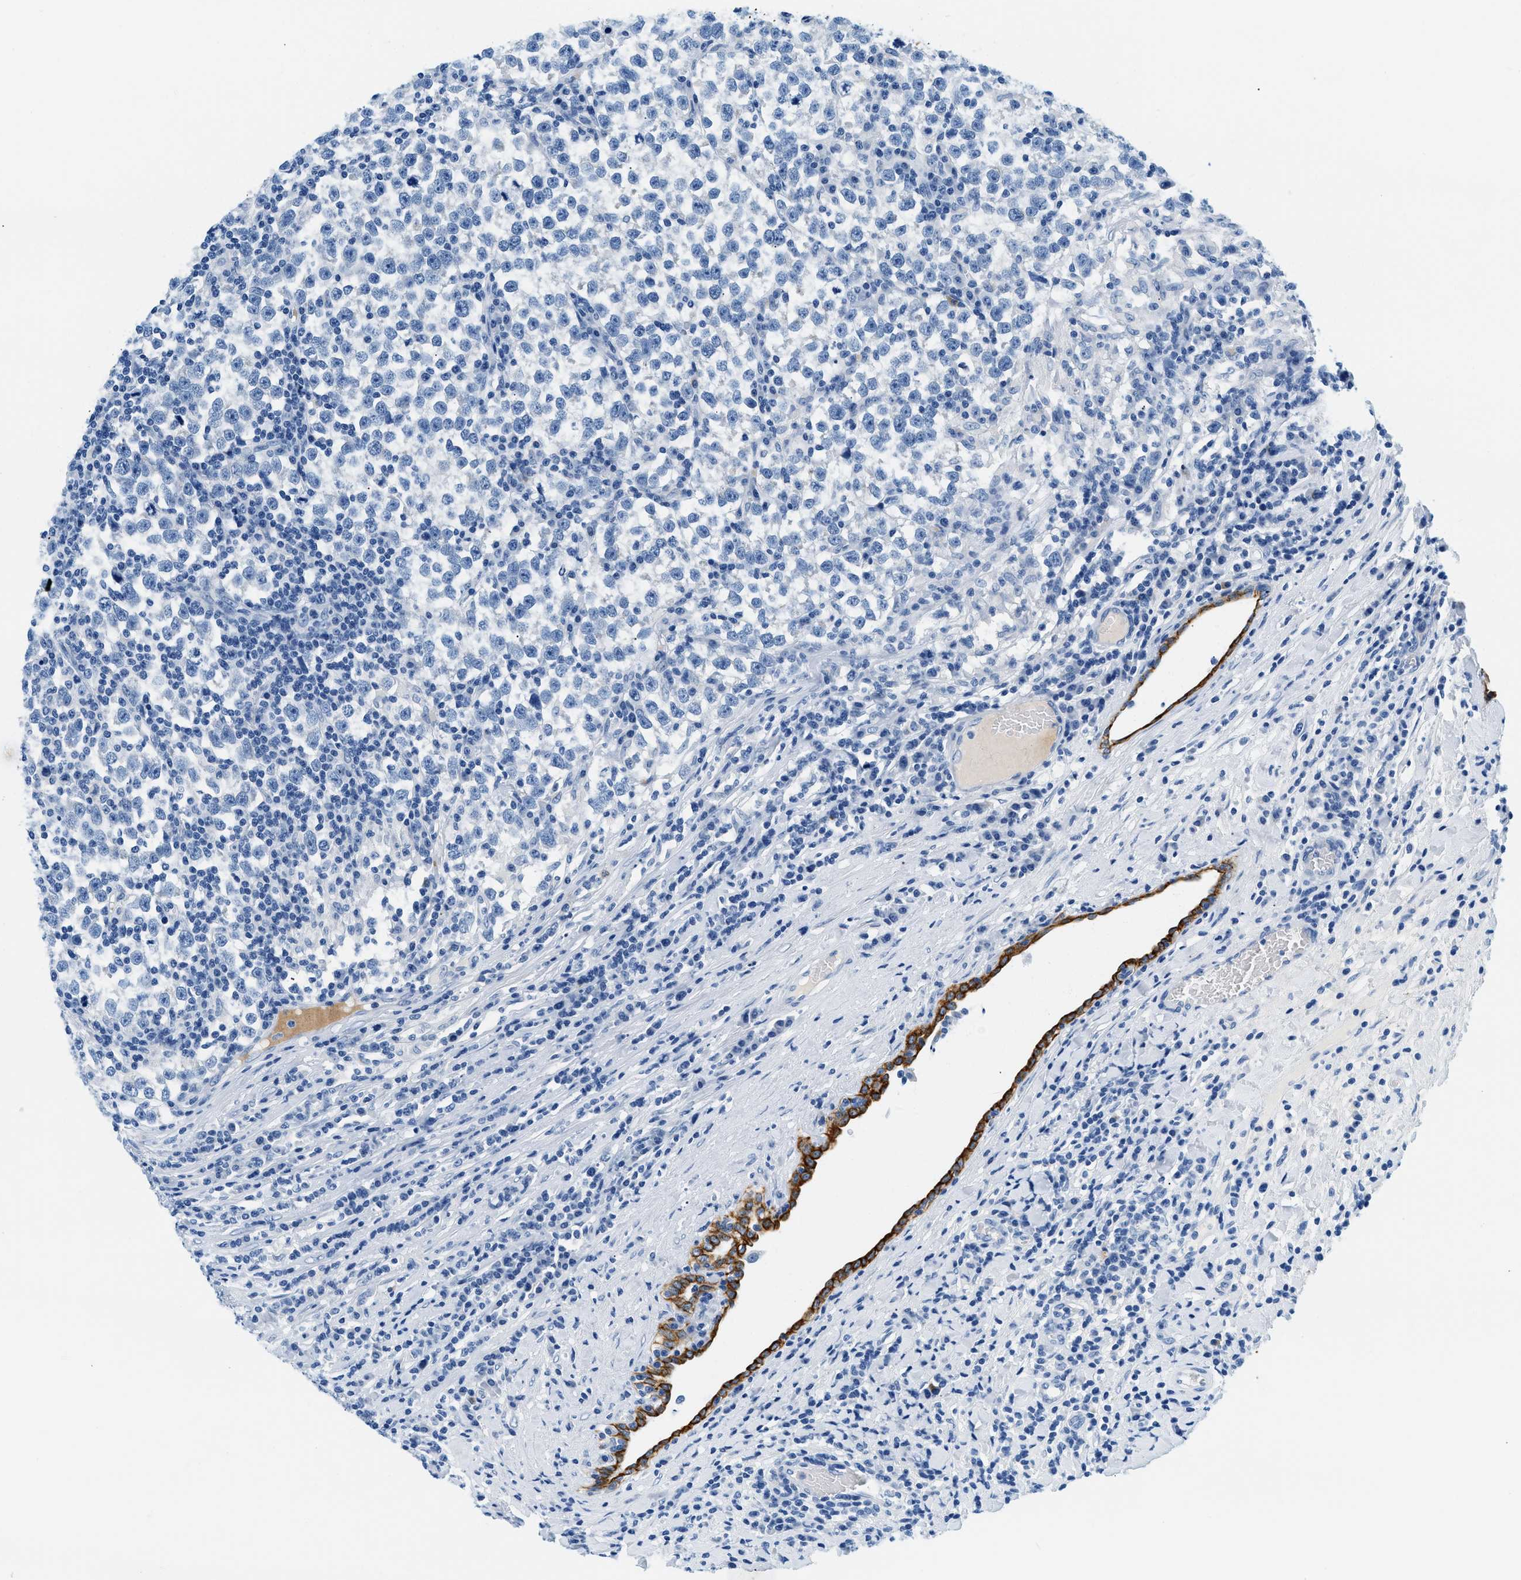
{"staining": {"intensity": "negative", "quantity": "none", "location": "none"}, "tissue": "testis cancer", "cell_type": "Tumor cells", "image_type": "cancer", "snomed": [{"axis": "morphology", "description": "Normal tissue, NOS"}, {"axis": "morphology", "description": "Seminoma, NOS"}, {"axis": "topography", "description": "Testis"}], "caption": "High power microscopy histopathology image of an IHC photomicrograph of seminoma (testis), revealing no significant positivity in tumor cells. The staining is performed using DAB brown chromogen with nuclei counter-stained in using hematoxylin.", "gene": "STXBP2", "patient": {"sex": "male", "age": 43}}